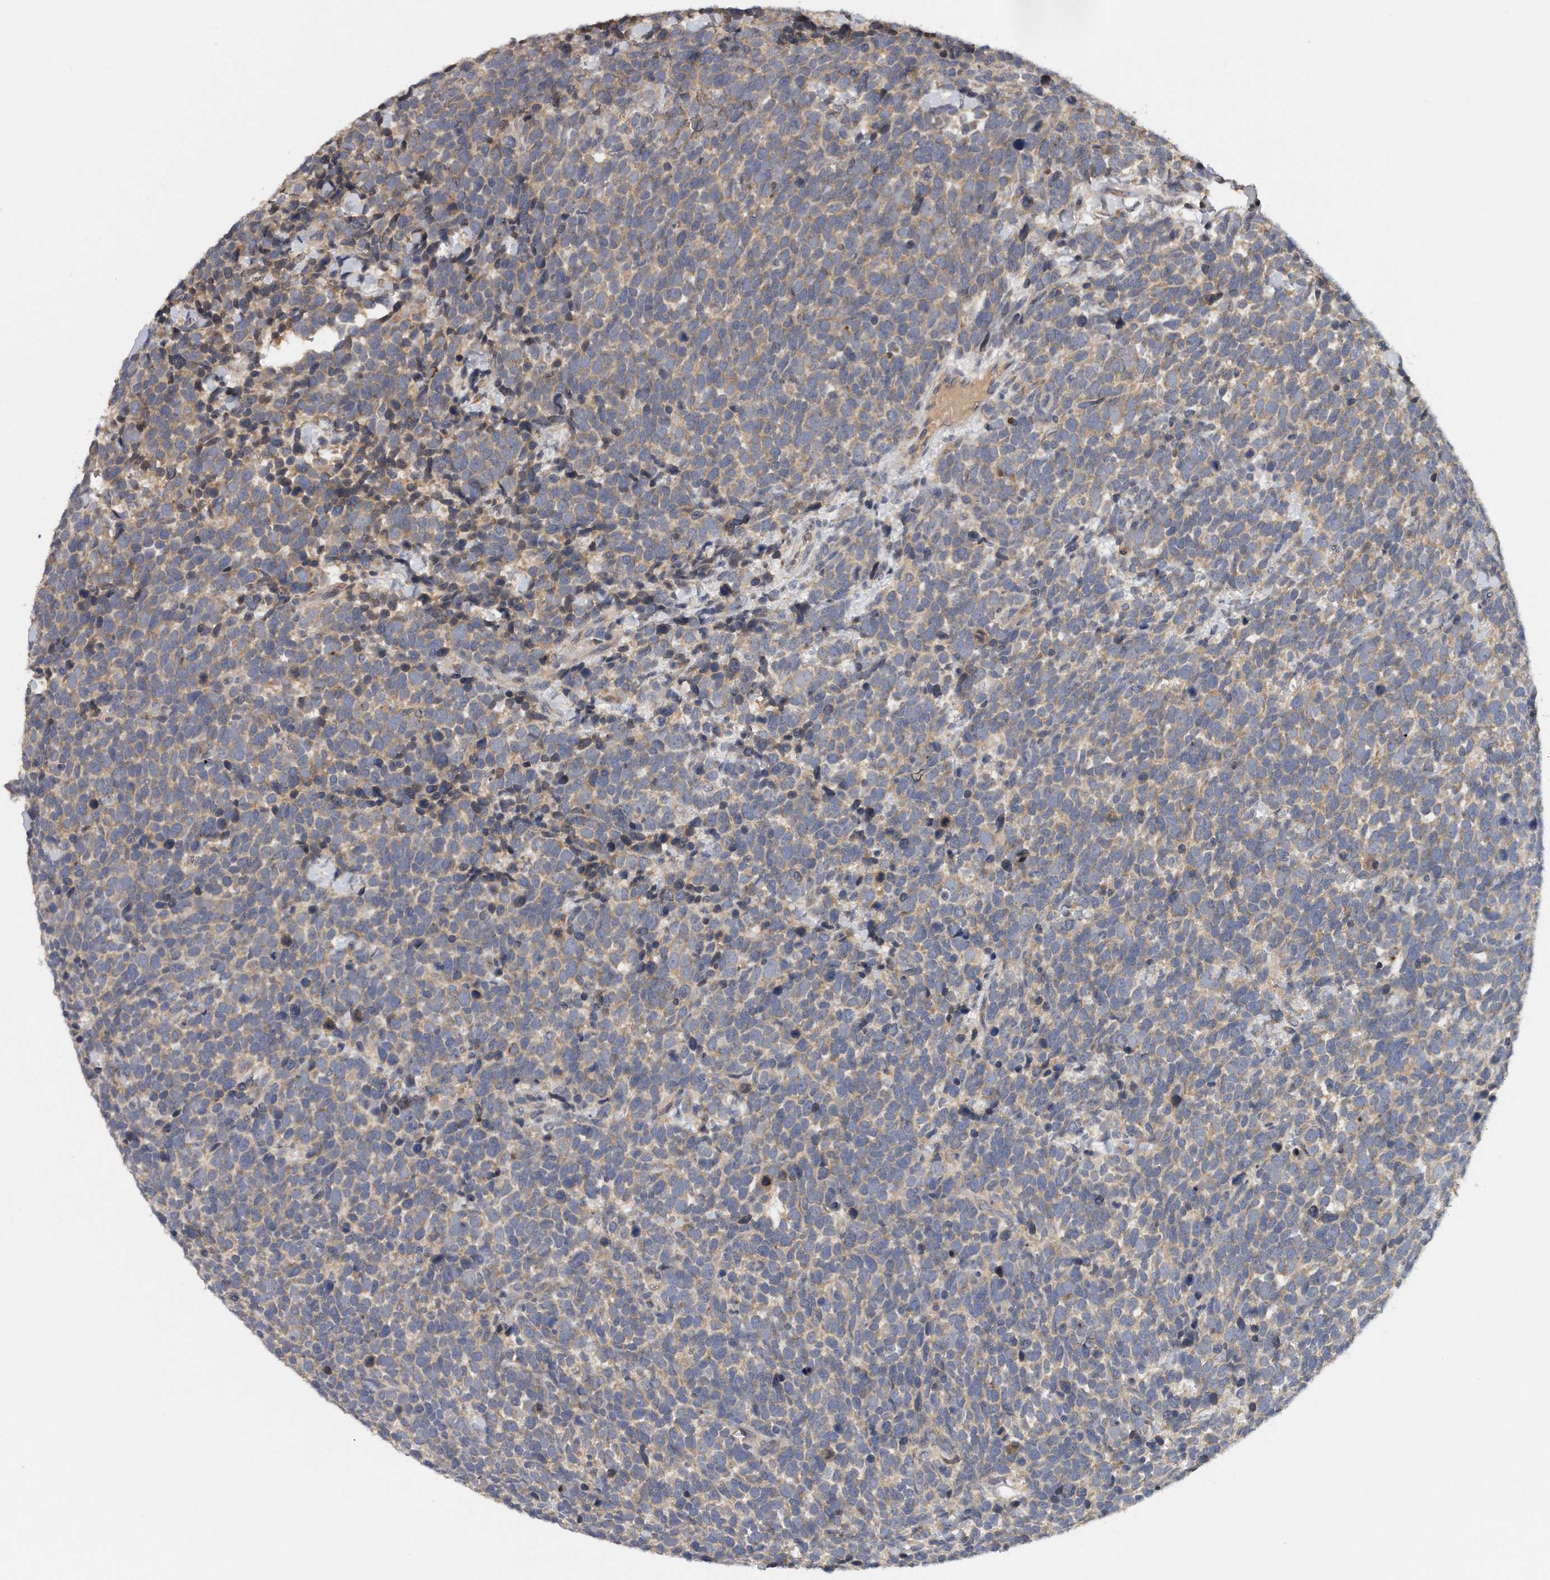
{"staining": {"intensity": "weak", "quantity": ">75%", "location": "cytoplasmic/membranous"}, "tissue": "urothelial cancer", "cell_type": "Tumor cells", "image_type": "cancer", "snomed": [{"axis": "morphology", "description": "Urothelial carcinoma, High grade"}, {"axis": "topography", "description": "Urinary bladder"}], "caption": "Human urothelial cancer stained with a protein marker exhibits weak staining in tumor cells.", "gene": "TRAPPC14", "patient": {"sex": "female", "age": 82}}